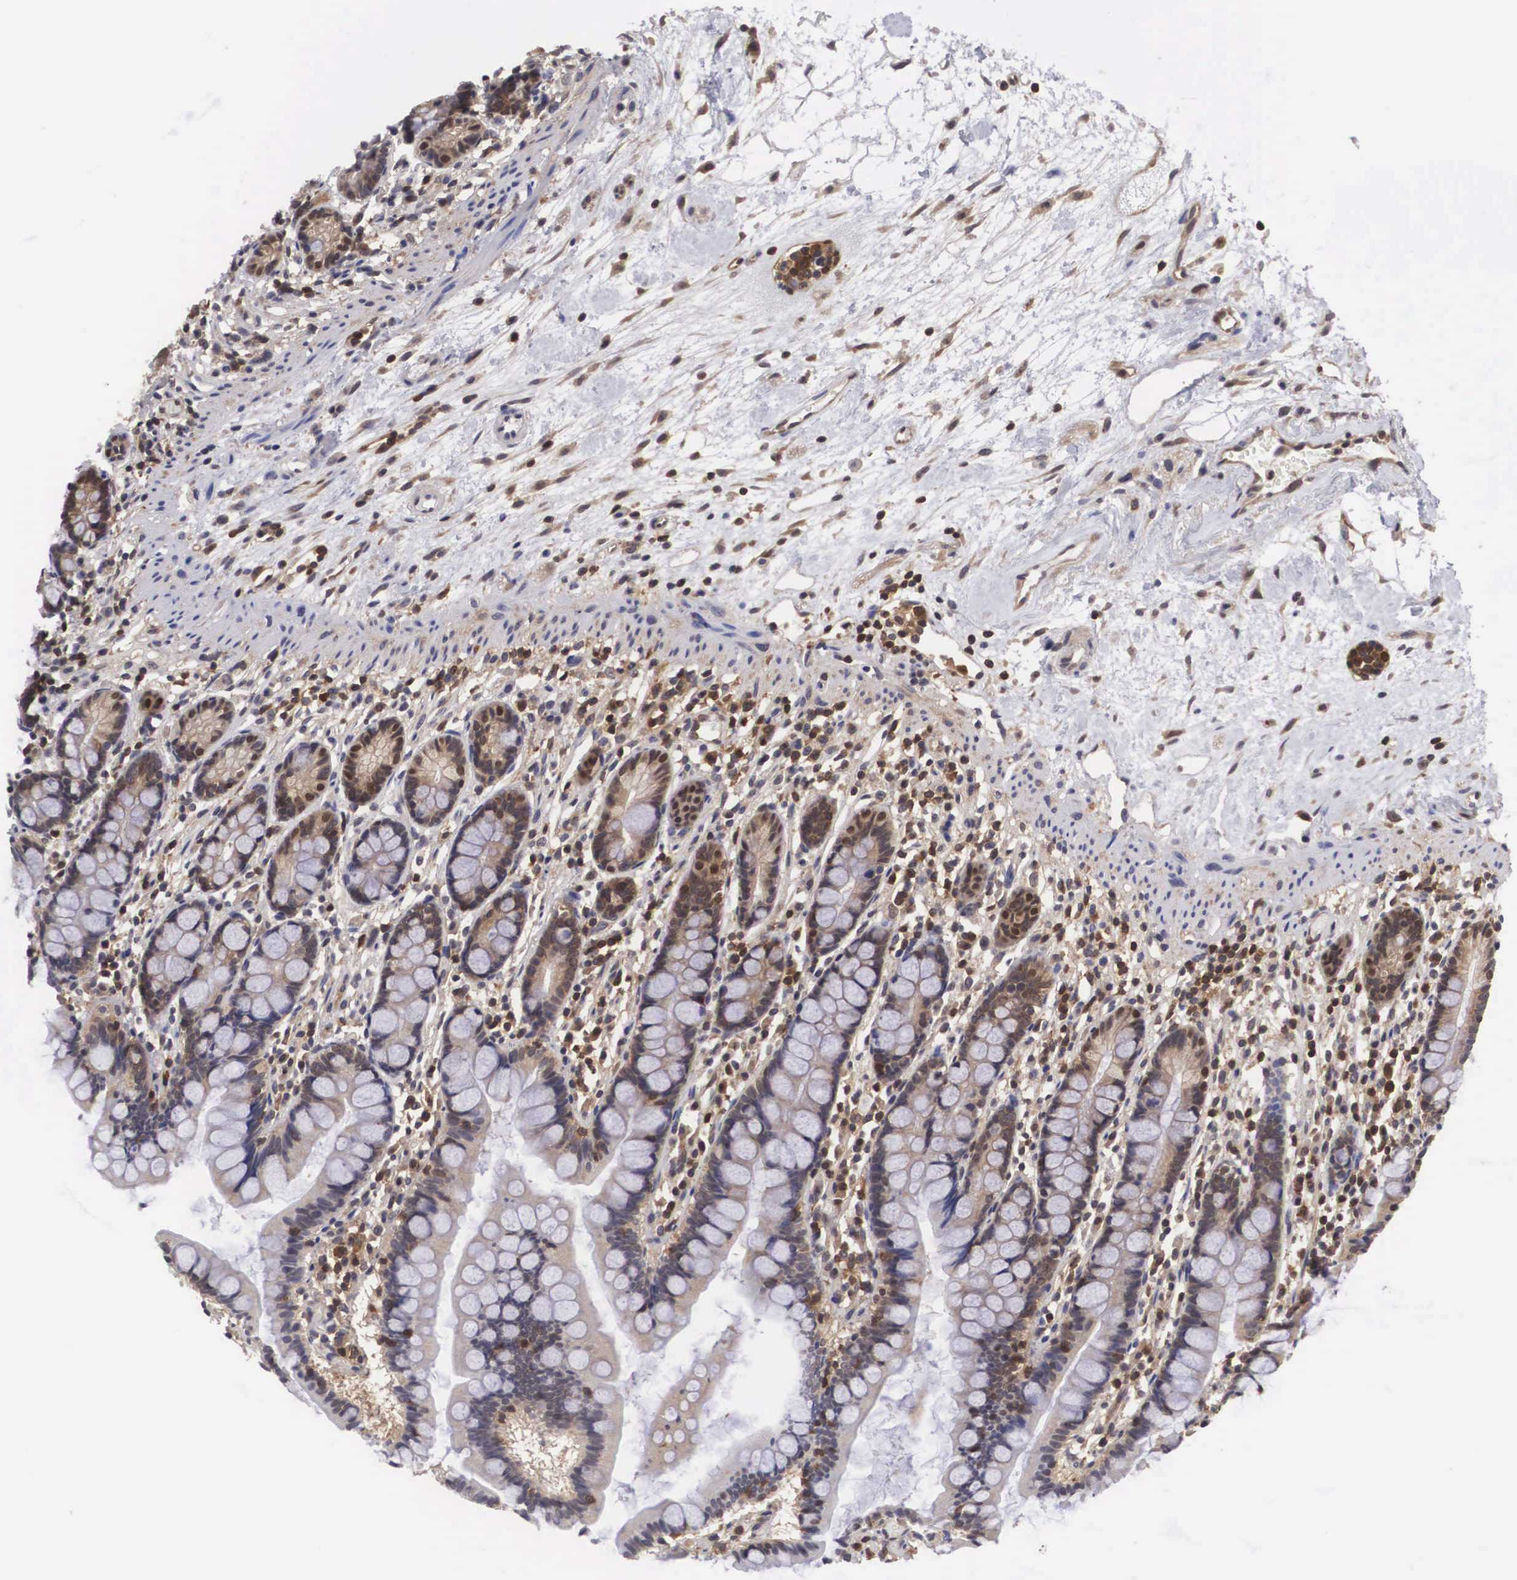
{"staining": {"intensity": "strong", "quantity": ">75%", "location": "cytoplasmic/membranous,nuclear"}, "tissue": "small intestine", "cell_type": "Glandular cells", "image_type": "normal", "snomed": [{"axis": "morphology", "description": "Normal tissue, NOS"}, {"axis": "topography", "description": "Small intestine"}], "caption": "Unremarkable small intestine displays strong cytoplasmic/membranous,nuclear staining in approximately >75% of glandular cells, visualized by immunohistochemistry.", "gene": "ADSL", "patient": {"sex": "female", "age": 51}}